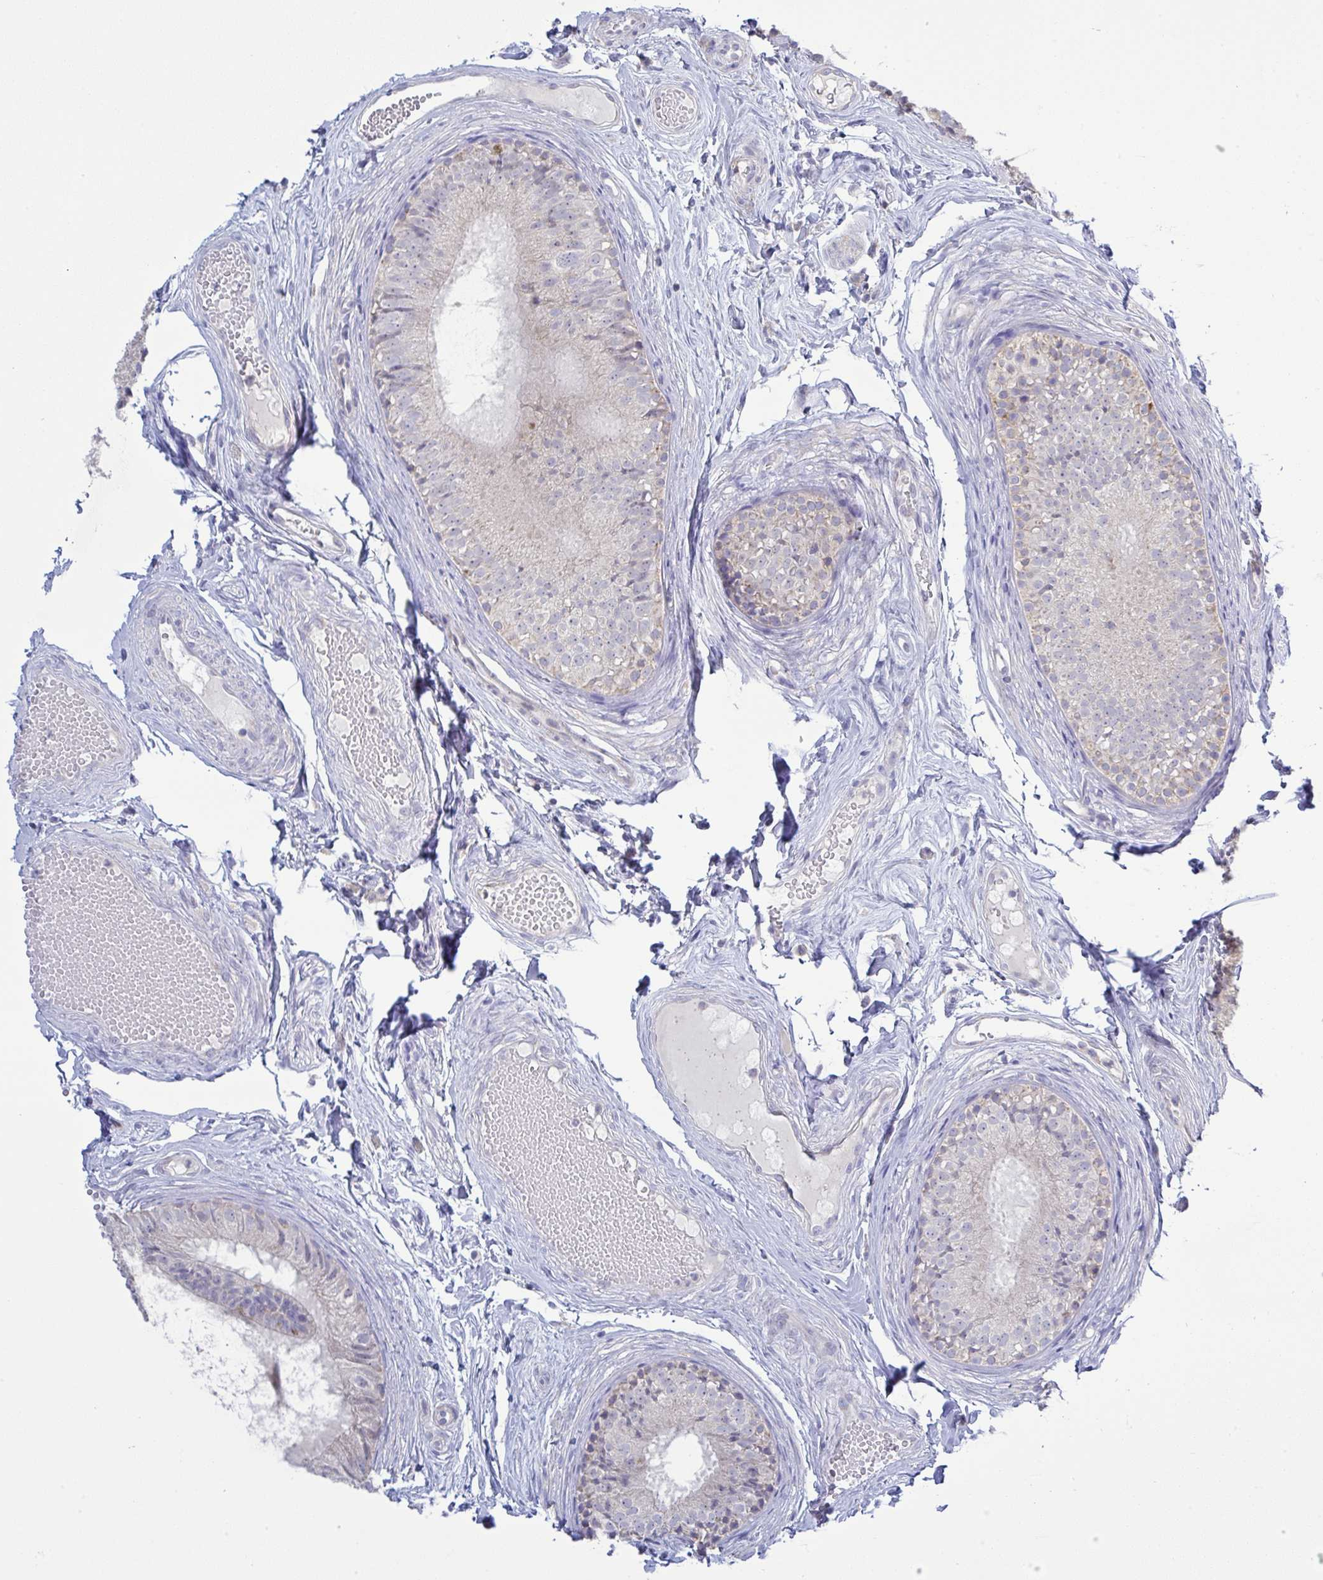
{"staining": {"intensity": "moderate", "quantity": "<25%", "location": "cytoplasmic/membranous"}, "tissue": "epididymis", "cell_type": "Glandular cells", "image_type": "normal", "snomed": [{"axis": "morphology", "description": "Normal tissue, NOS"}, {"axis": "morphology", "description": "Seminoma, NOS"}, {"axis": "topography", "description": "Testis"}, {"axis": "topography", "description": "Epididymis"}], "caption": "This image reveals benign epididymis stained with IHC to label a protein in brown. The cytoplasmic/membranous of glandular cells show moderate positivity for the protein. Nuclei are counter-stained blue.", "gene": "NDUFA7", "patient": {"sex": "male", "age": 34}}